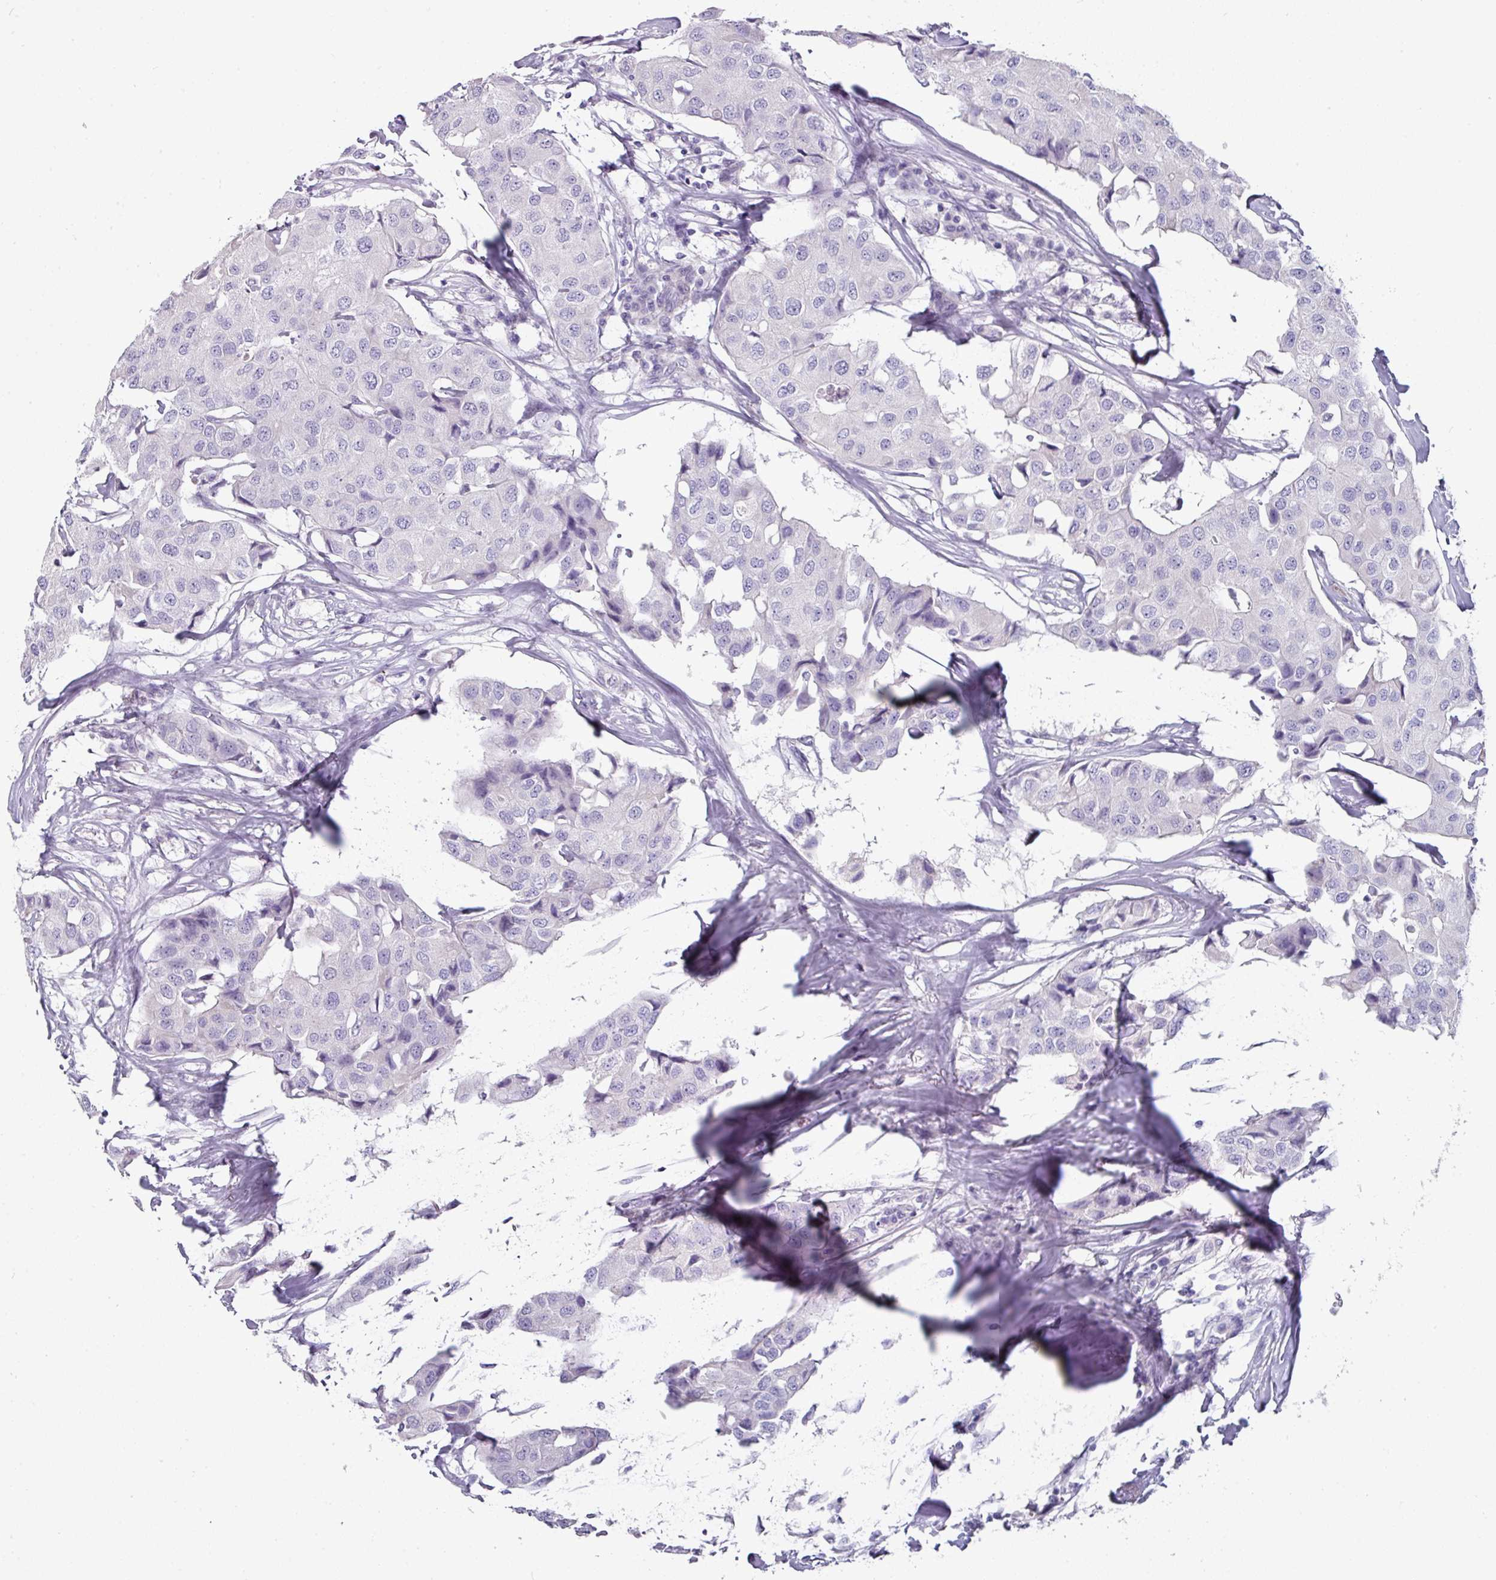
{"staining": {"intensity": "negative", "quantity": "none", "location": "none"}, "tissue": "breast cancer", "cell_type": "Tumor cells", "image_type": "cancer", "snomed": [{"axis": "morphology", "description": "Duct carcinoma"}, {"axis": "topography", "description": "Breast"}], "caption": "High power microscopy micrograph of an IHC photomicrograph of breast cancer (invasive ductal carcinoma), revealing no significant staining in tumor cells.", "gene": "SLC17A7", "patient": {"sex": "female", "age": 80}}